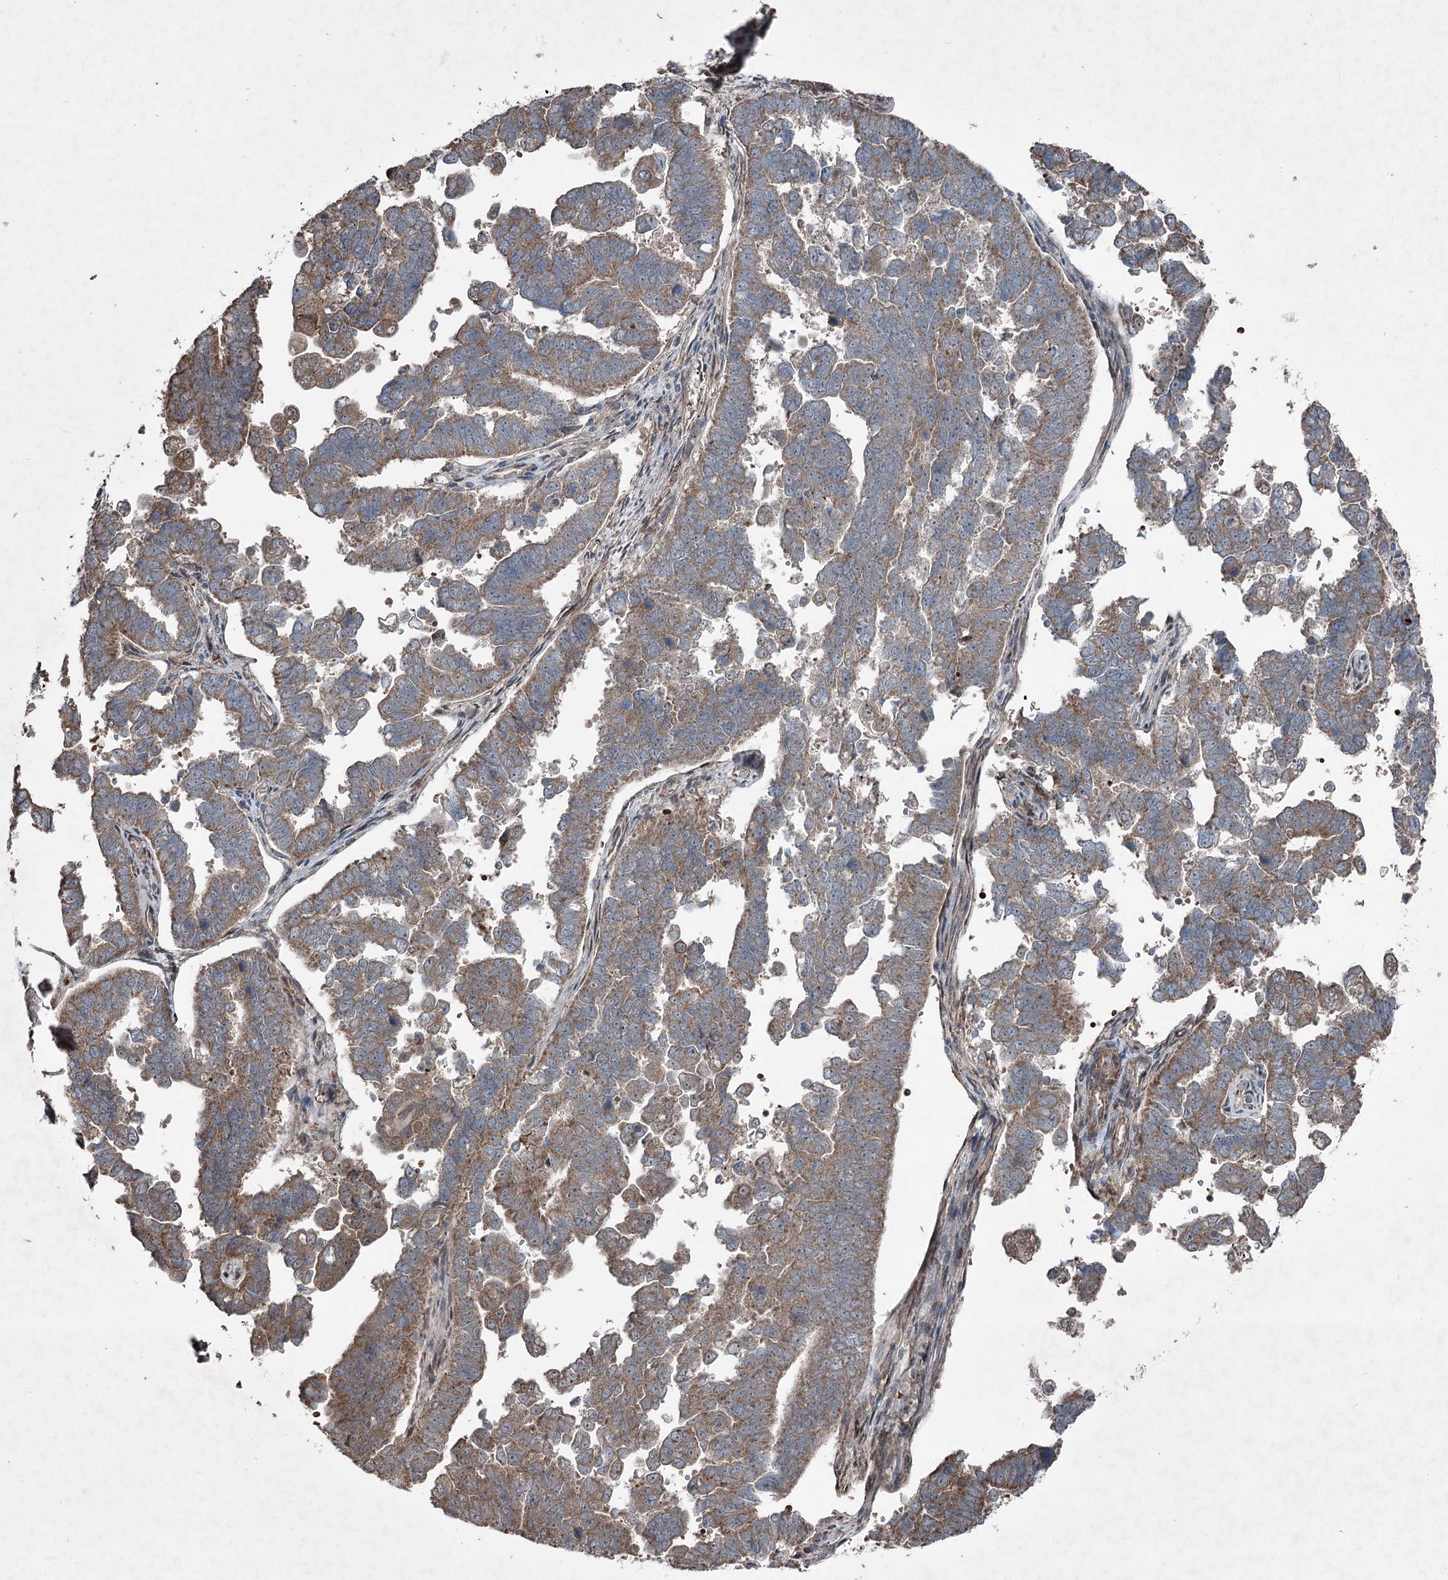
{"staining": {"intensity": "moderate", "quantity": ">75%", "location": "cytoplasmic/membranous"}, "tissue": "endometrial cancer", "cell_type": "Tumor cells", "image_type": "cancer", "snomed": [{"axis": "morphology", "description": "Adenocarcinoma, NOS"}, {"axis": "topography", "description": "Endometrium"}], "caption": "Protein analysis of adenocarcinoma (endometrial) tissue reveals moderate cytoplasmic/membranous staining in about >75% of tumor cells. (Stains: DAB in brown, nuclei in blue, Microscopy: brightfield microscopy at high magnification).", "gene": "SERINC5", "patient": {"sex": "female", "age": 75}}